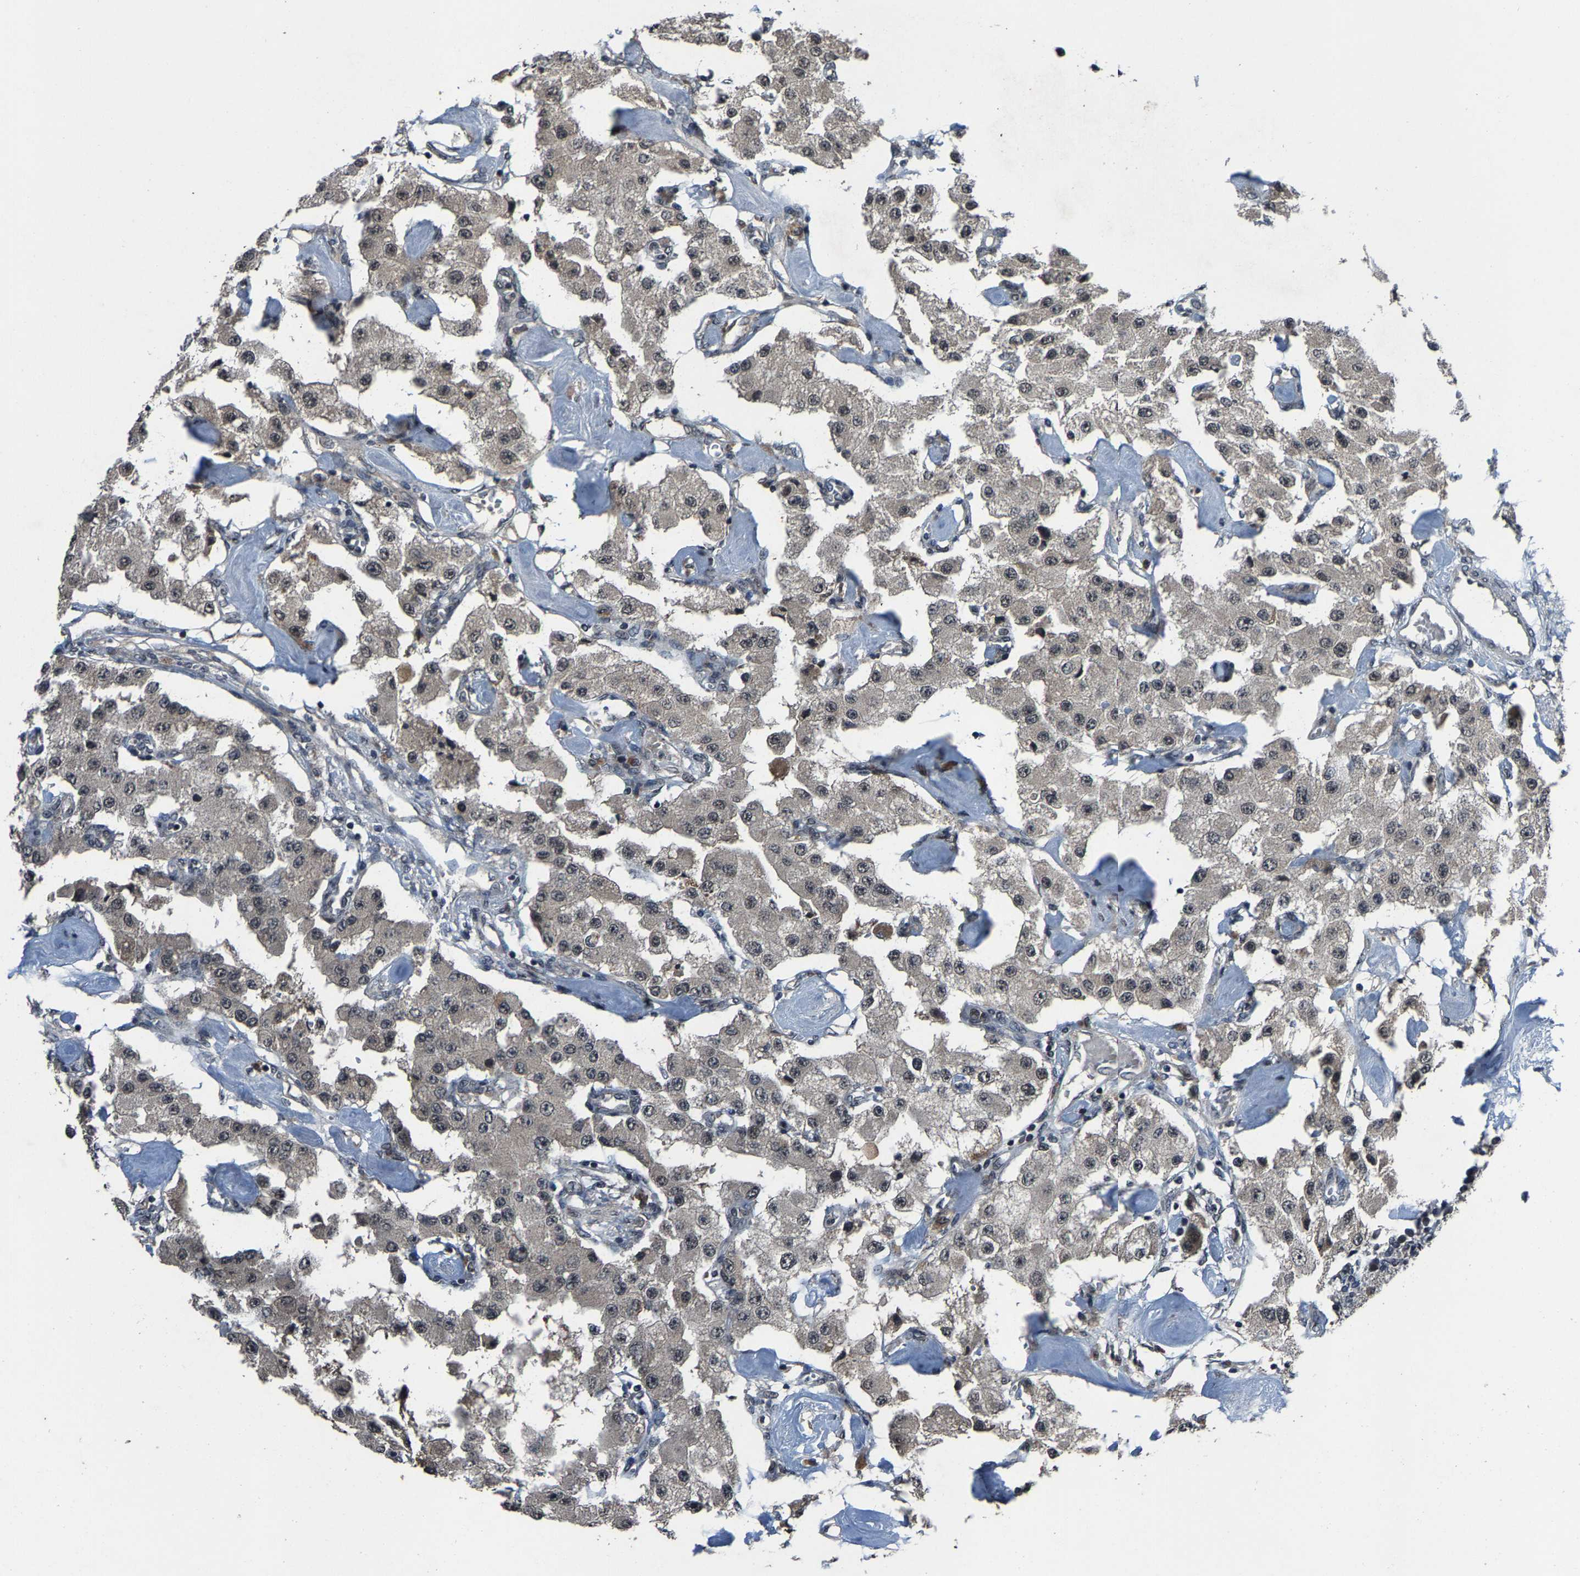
{"staining": {"intensity": "weak", "quantity": "<25%", "location": "nuclear"}, "tissue": "carcinoid", "cell_type": "Tumor cells", "image_type": "cancer", "snomed": [{"axis": "morphology", "description": "Carcinoid, malignant, NOS"}, {"axis": "topography", "description": "Pancreas"}], "caption": "Carcinoid (malignant) stained for a protein using immunohistochemistry (IHC) demonstrates no expression tumor cells.", "gene": "HUWE1", "patient": {"sex": "male", "age": 41}}